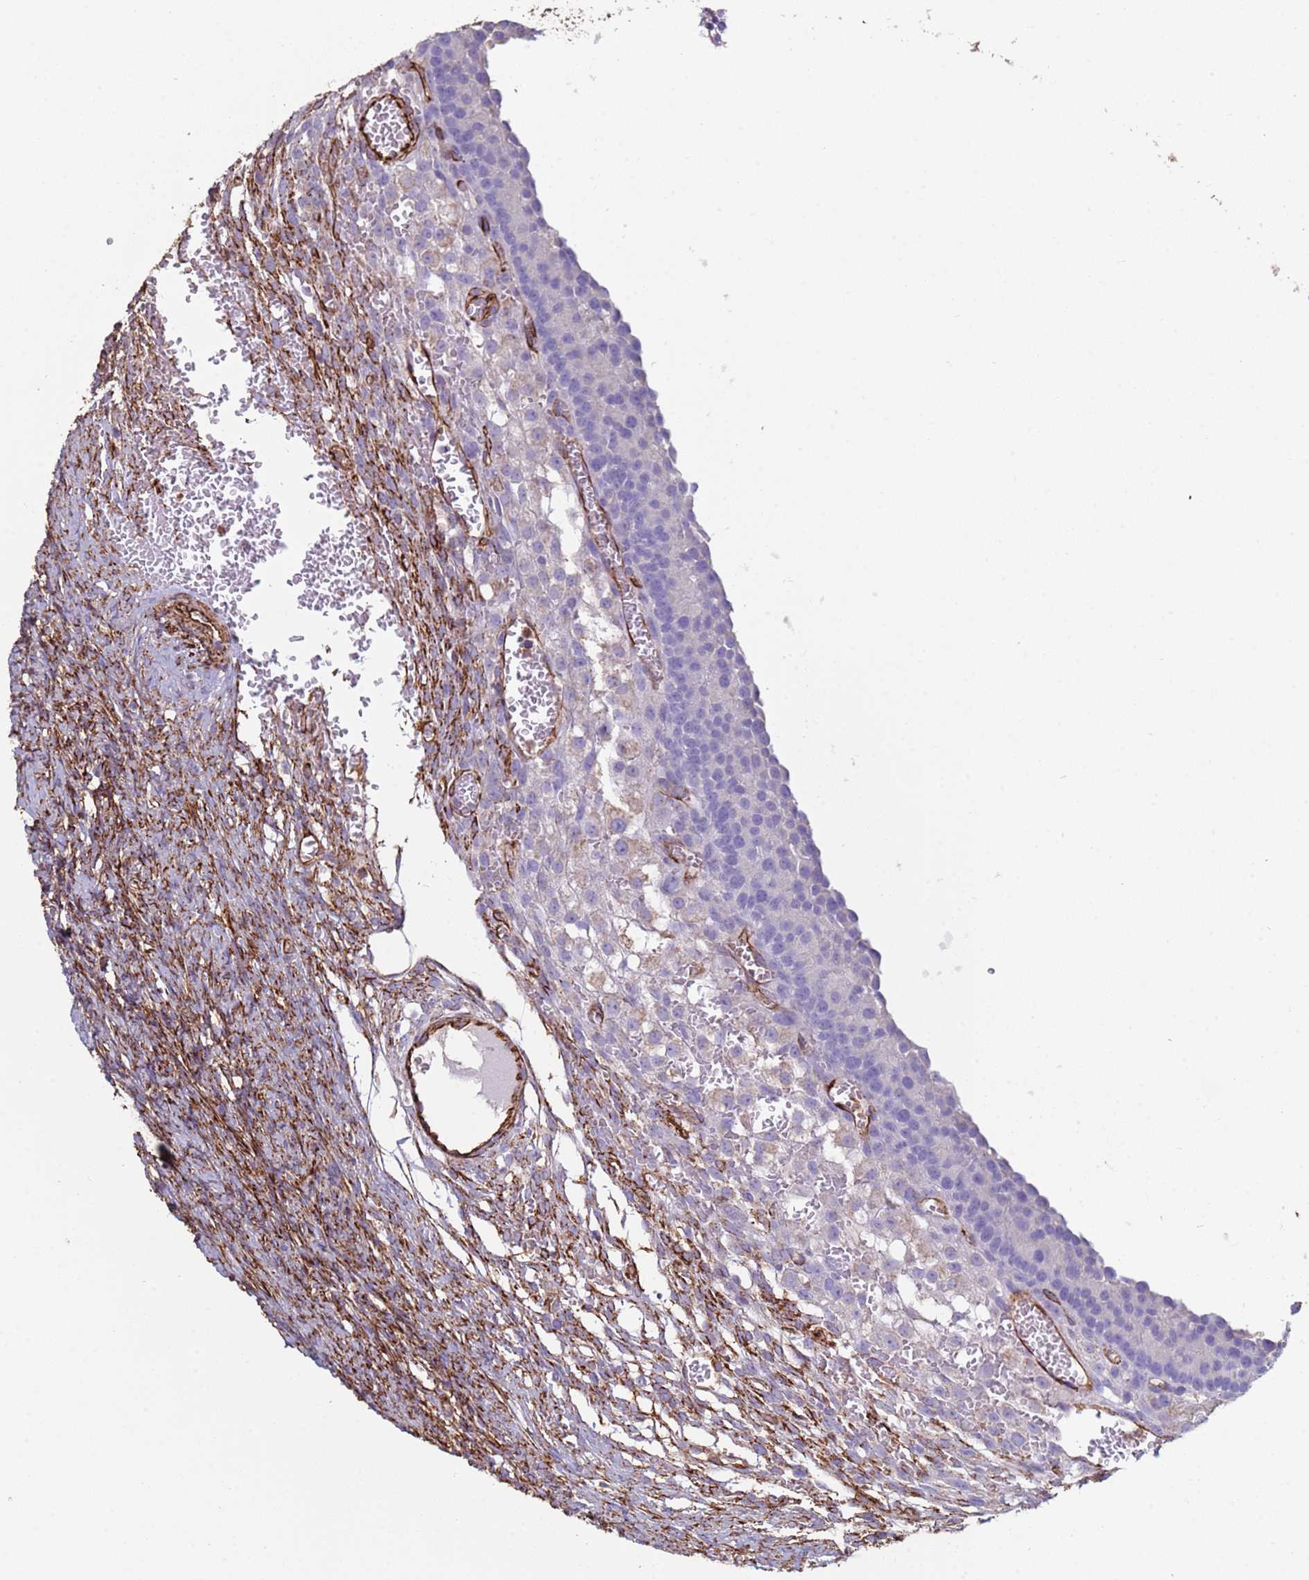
{"staining": {"intensity": "weak", "quantity": "<25%", "location": "cytoplasmic/membranous"}, "tissue": "ovary", "cell_type": "Follicle cells", "image_type": "normal", "snomed": [{"axis": "morphology", "description": "Normal tissue, NOS"}, {"axis": "topography", "description": "Ovary"}], "caption": "Immunohistochemistry histopathology image of unremarkable ovary: ovary stained with DAB (3,3'-diaminobenzidine) demonstrates no significant protein expression in follicle cells. Nuclei are stained in blue.", "gene": "GASK1A", "patient": {"sex": "female", "age": 39}}